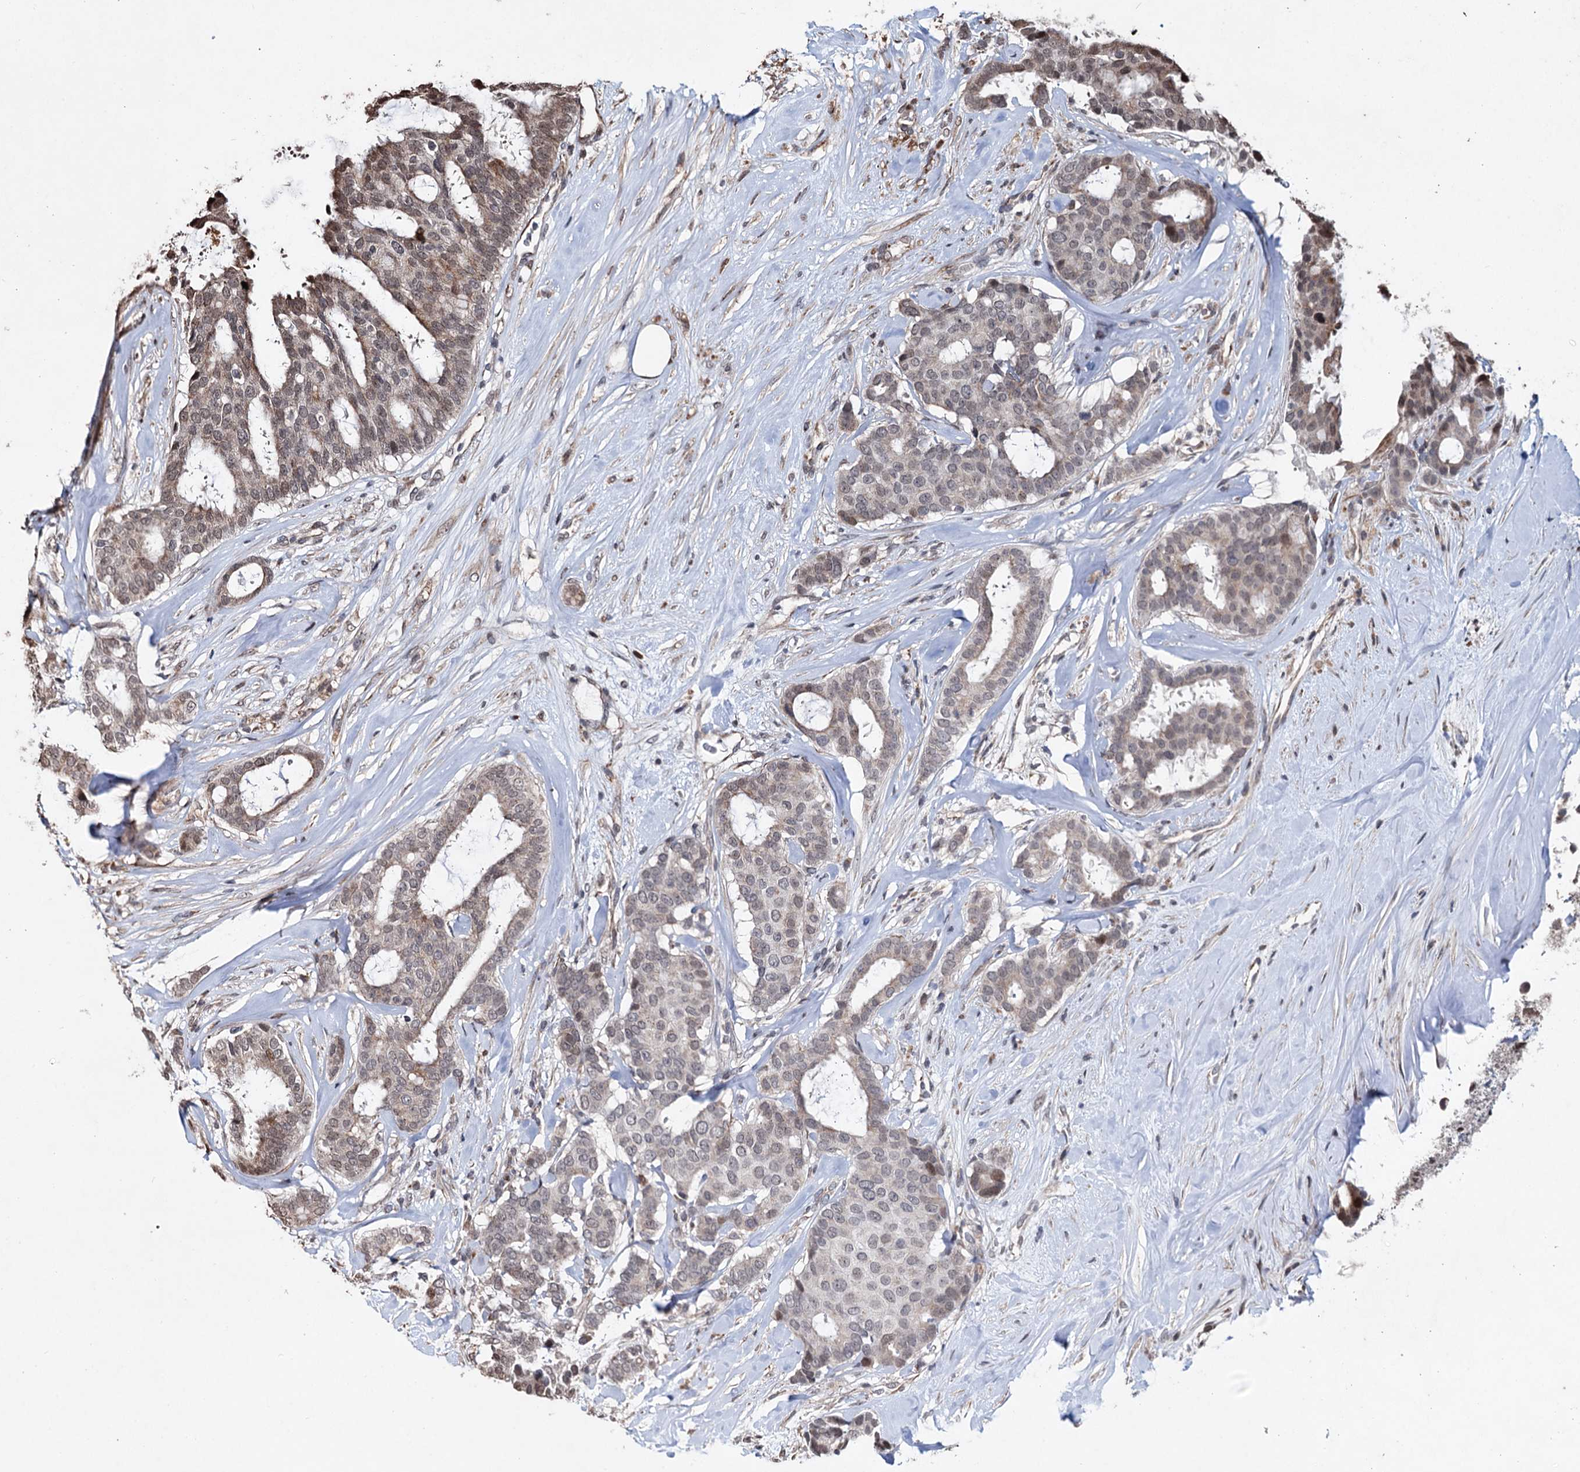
{"staining": {"intensity": "weak", "quantity": "25%-75%", "location": "cytoplasmic/membranous,nuclear"}, "tissue": "breast cancer", "cell_type": "Tumor cells", "image_type": "cancer", "snomed": [{"axis": "morphology", "description": "Duct carcinoma"}, {"axis": "topography", "description": "Breast"}], "caption": "Immunohistochemistry (IHC) photomicrograph of neoplastic tissue: human infiltrating ductal carcinoma (breast) stained using immunohistochemistry (IHC) demonstrates low levels of weak protein expression localized specifically in the cytoplasmic/membranous and nuclear of tumor cells, appearing as a cytoplasmic/membranous and nuclear brown color.", "gene": "EYA4", "patient": {"sex": "female", "age": 75}}